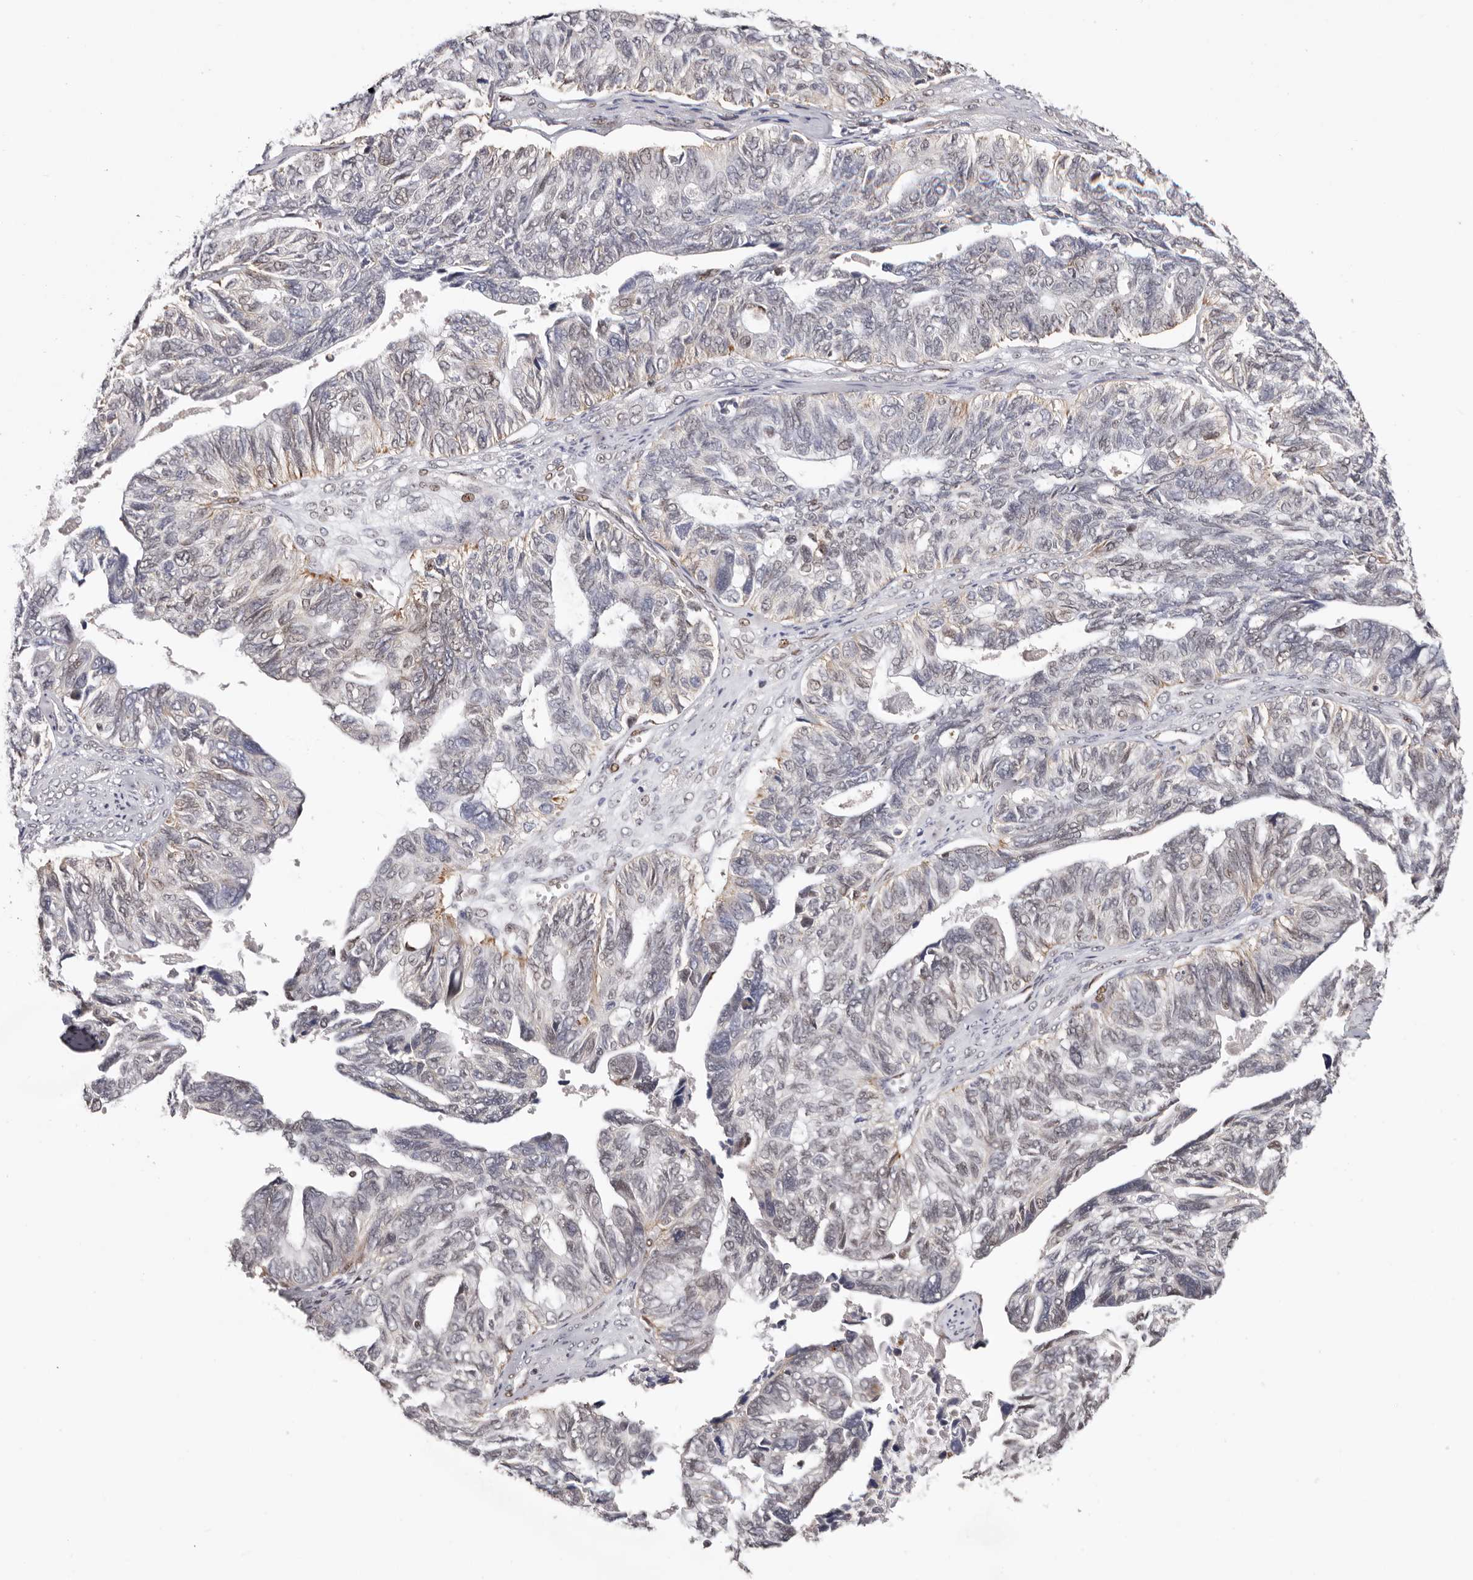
{"staining": {"intensity": "weak", "quantity": "<25%", "location": "cytoplasmic/membranous"}, "tissue": "ovarian cancer", "cell_type": "Tumor cells", "image_type": "cancer", "snomed": [{"axis": "morphology", "description": "Cystadenocarcinoma, serous, NOS"}, {"axis": "topography", "description": "Ovary"}], "caption": "Immunohistochemistry micrograph of neoplastic tissue: human ovarian cancer (serous cystadenocarcinoma) stained with DAB (3,3'-diaminobenzidine) demonstrates no significant protein expression in tumor cells.", "gene": "SMAD7", "patient": {"sex": "female", "age": 79}}